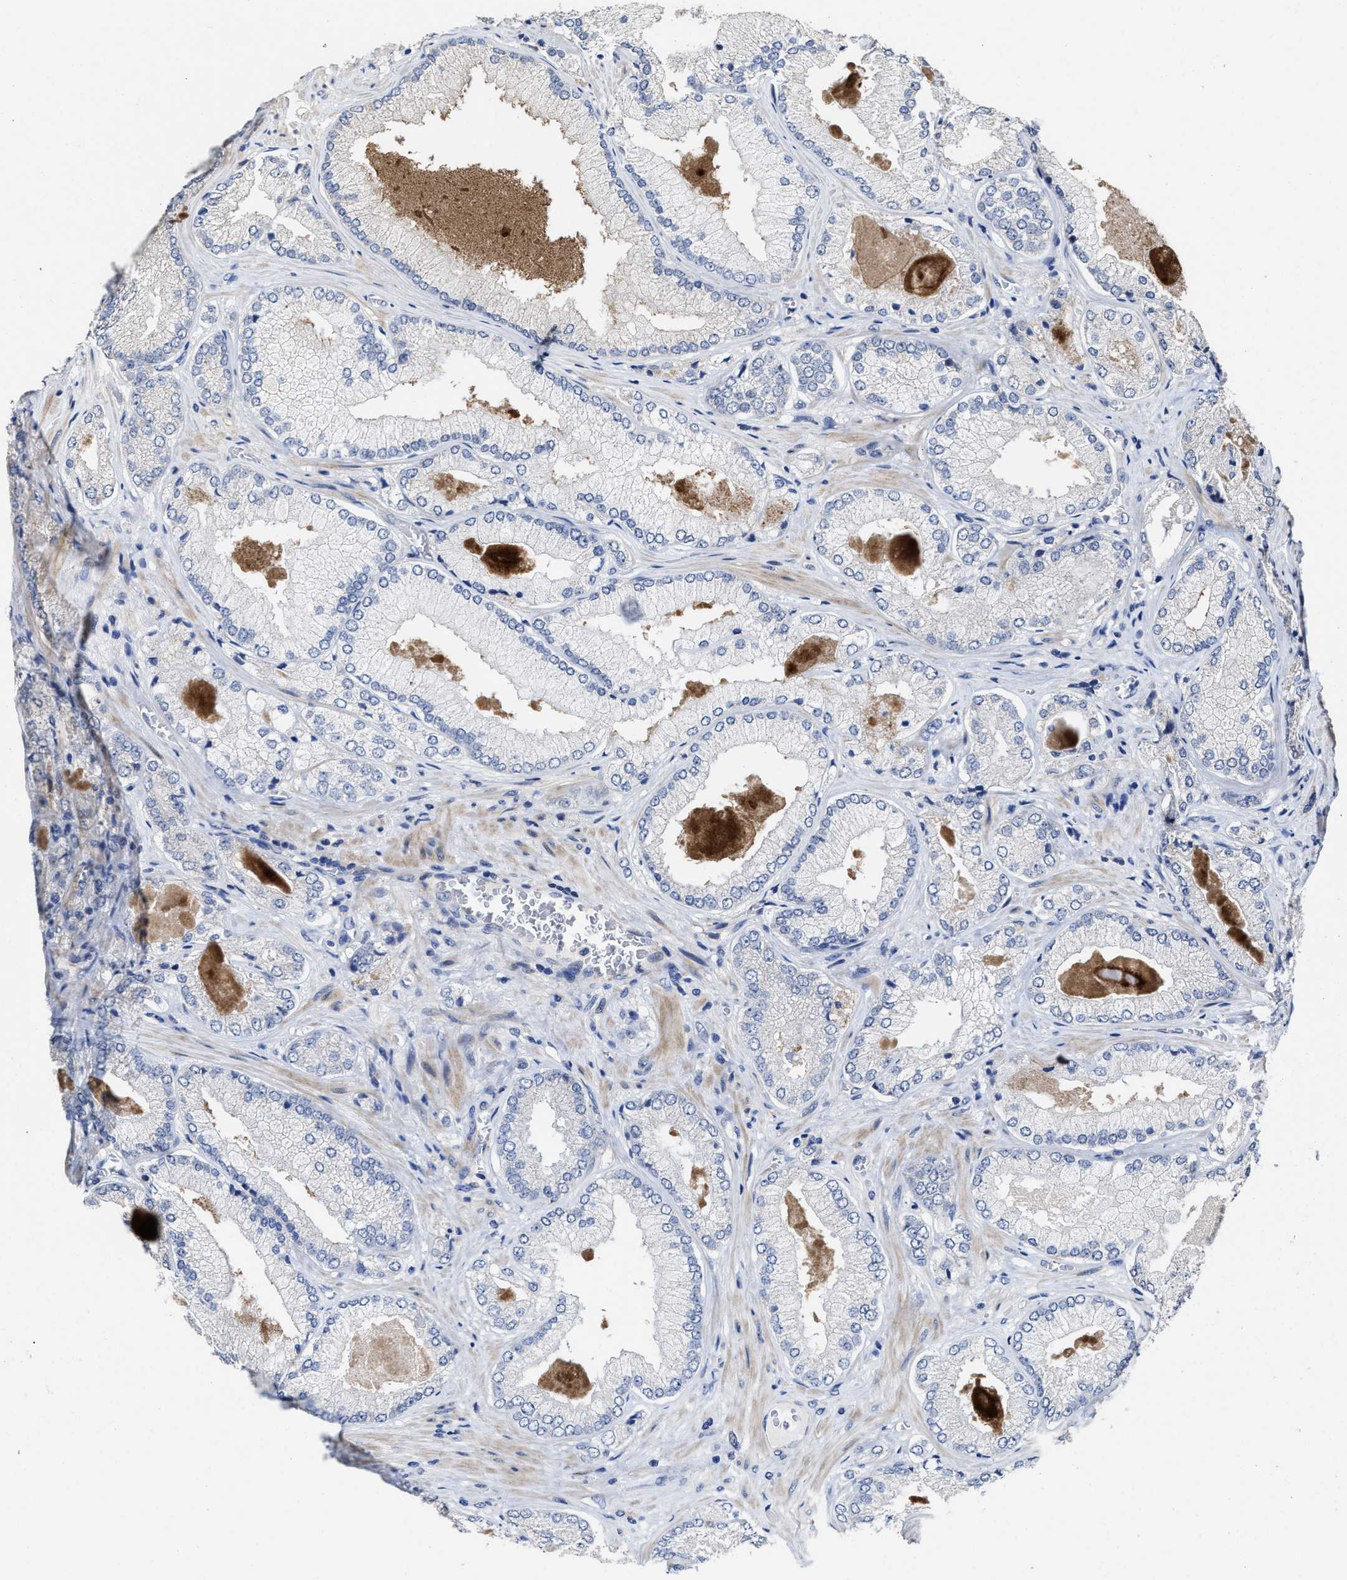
{"staining": {"intensity": "negative", "quantity": "none", "location": "none"}, "tissue": "prostate cancer", "cell_type": "Tumor cells", "image_type": "cancer", "snomed": [{"axis": "morphology", "description": "Adenocarcinoma, Low grade"}, {"axis": "topography", "description": "Prostate"}], "caption": "This is an immunohistochemistry (IHC) photomicrograph of human prostate cancer (adenocarcinoma (low-grade)). There is no expression in tumor cells.", "gene": "ZFAT", "patient": {"sex": "male", "age": 65}}